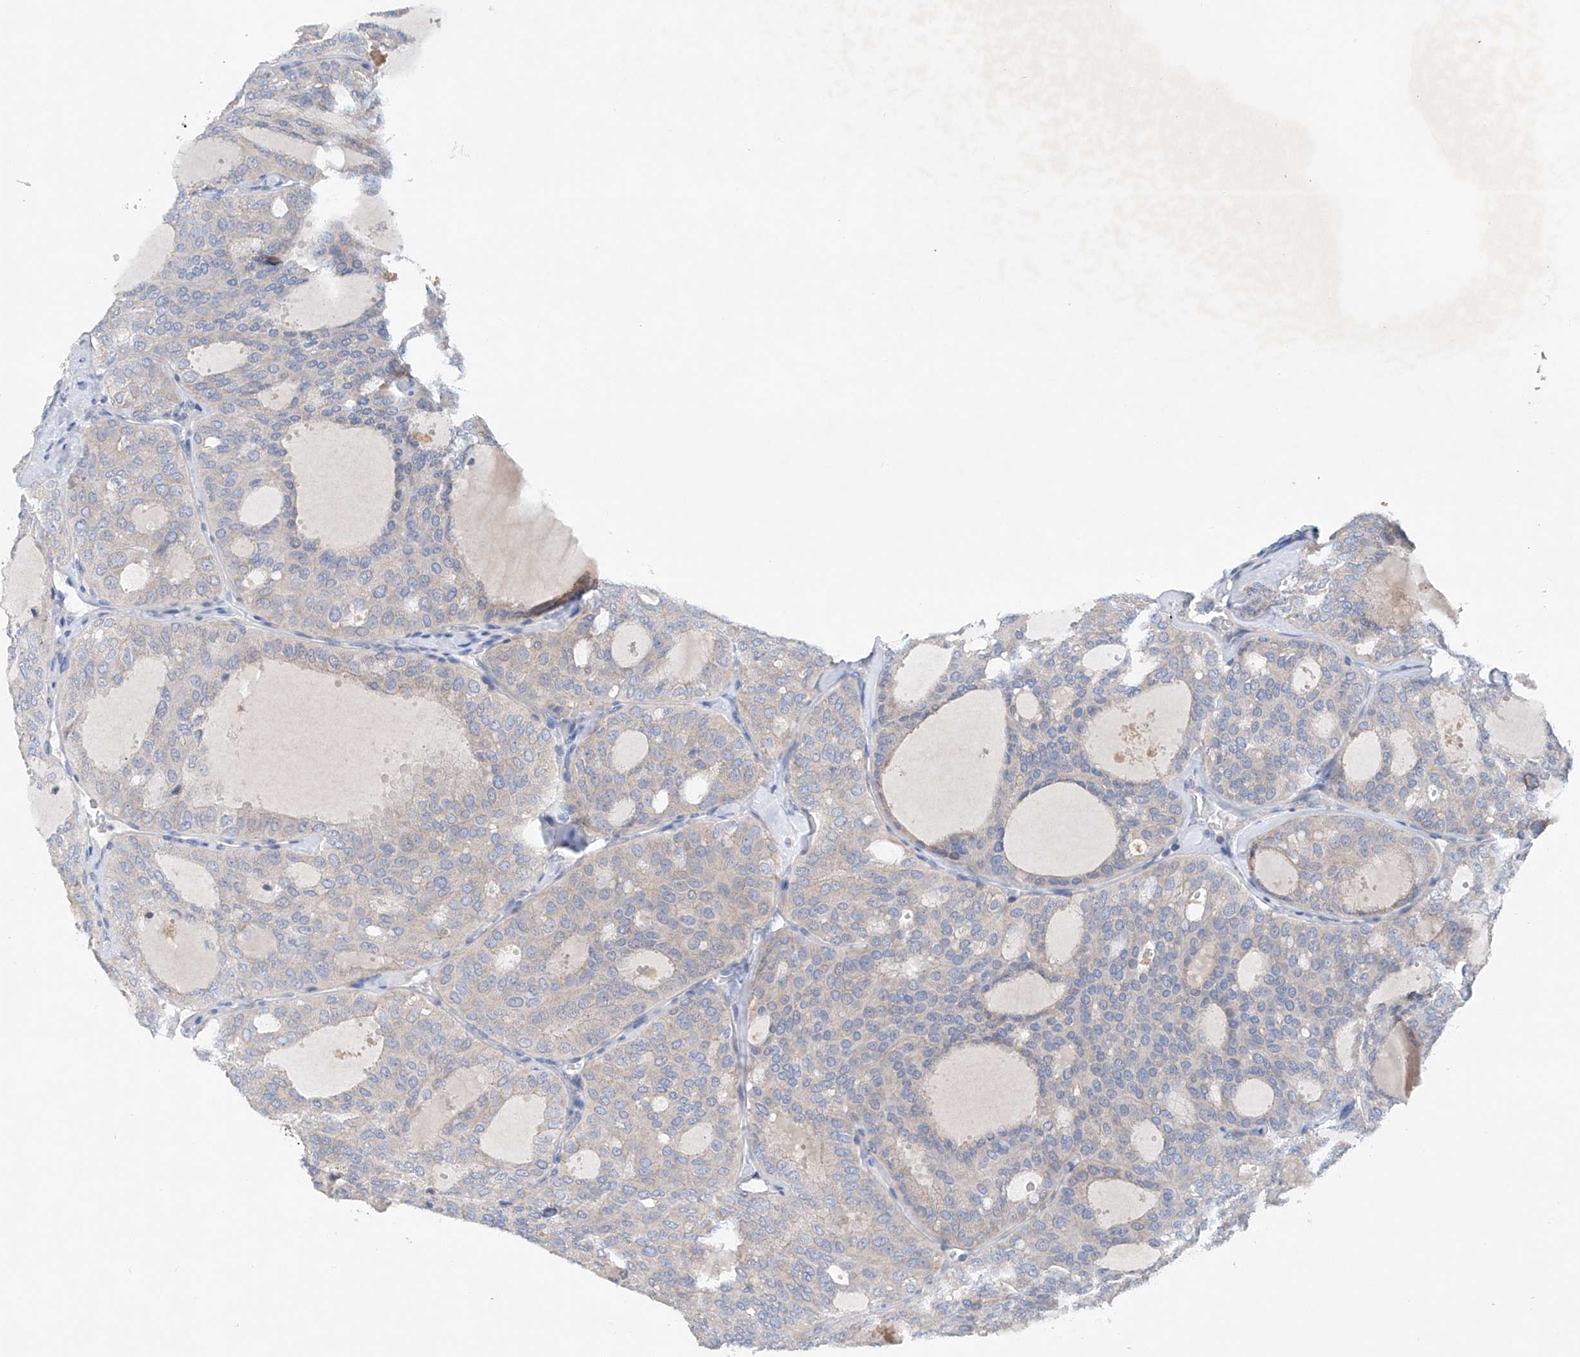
{"staining": {"intensity": "negative", "quantity": "none", "location": "none"}, "tissue": "thyroid cancer", "cell_type": "Tumor cells", "image_type": "cancer", "snomed": [{"axis": "morphology", "description": "Follicular adenoma carcinoma, NOS"}, {"axis": "topography", "description": "Thyroid gland"}], "caption": "A photomicrograph of human thyroid follicular adenoma carcinoma is negative for staining in tumor cells.", "gene": "CEP85L", "patient": {"sex": "male", "age": 75}}